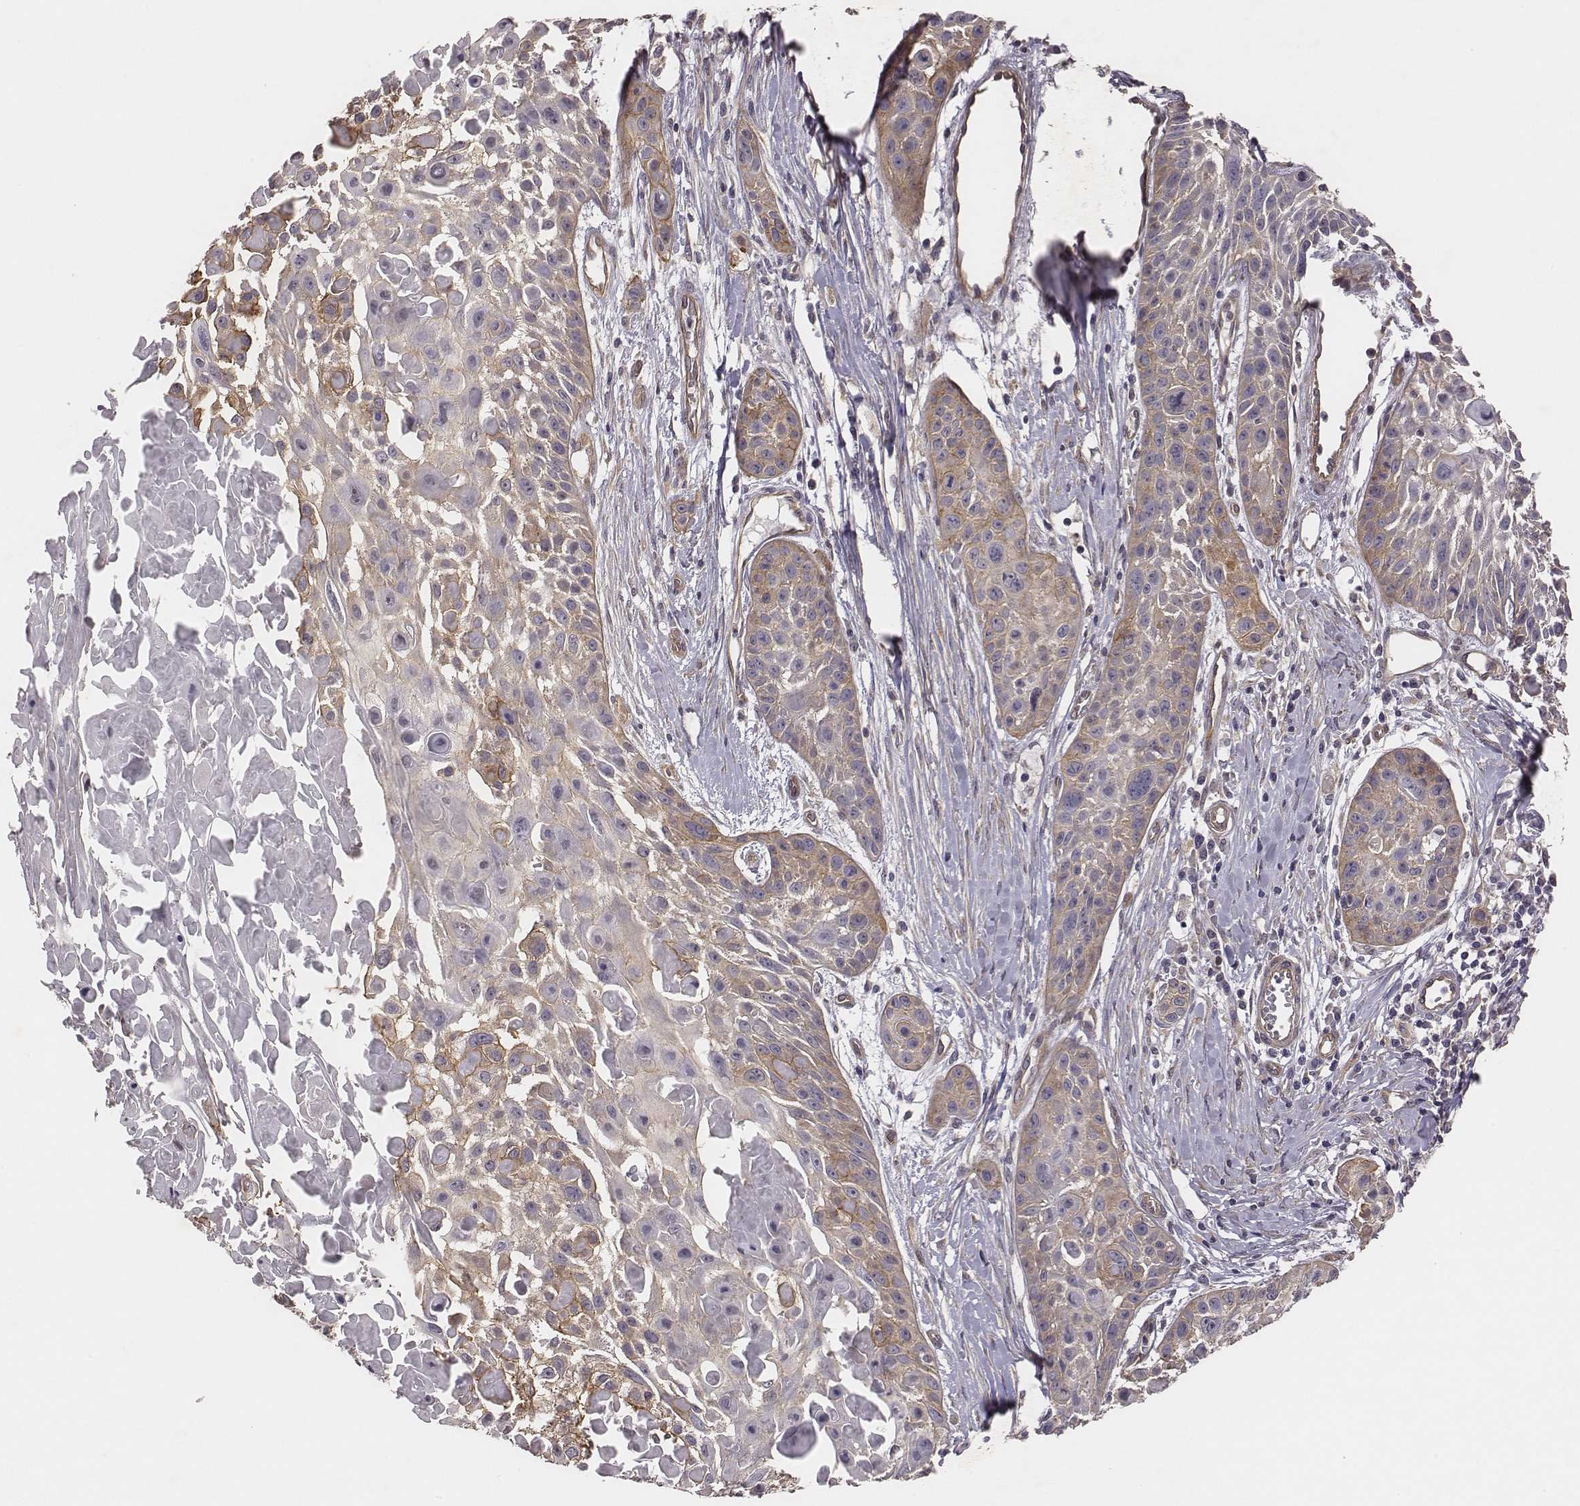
{"staining": {"intensity": "weak", "quantity": "25%-75%", "location": "cytoplasmic/membranous"}, "tissue": "skin cancer", "cell_type": "Tumor cells", "image_type": "cancer", "snomed": [{"axis": "morphology", "description": "Squamous cell carcinoma, NOS"}, {"axis": "topography", "description": "Skin"}, {"axis": "topography", "description": "Anal"}], "caption": "The photomicrograph displays a brown stain indicating the presence of a protein in the cytoplasmic/membranous of tumor cells in skin cancer.", "gene": "SCARF1", "patient": {"sex": "female", "age": 75}}